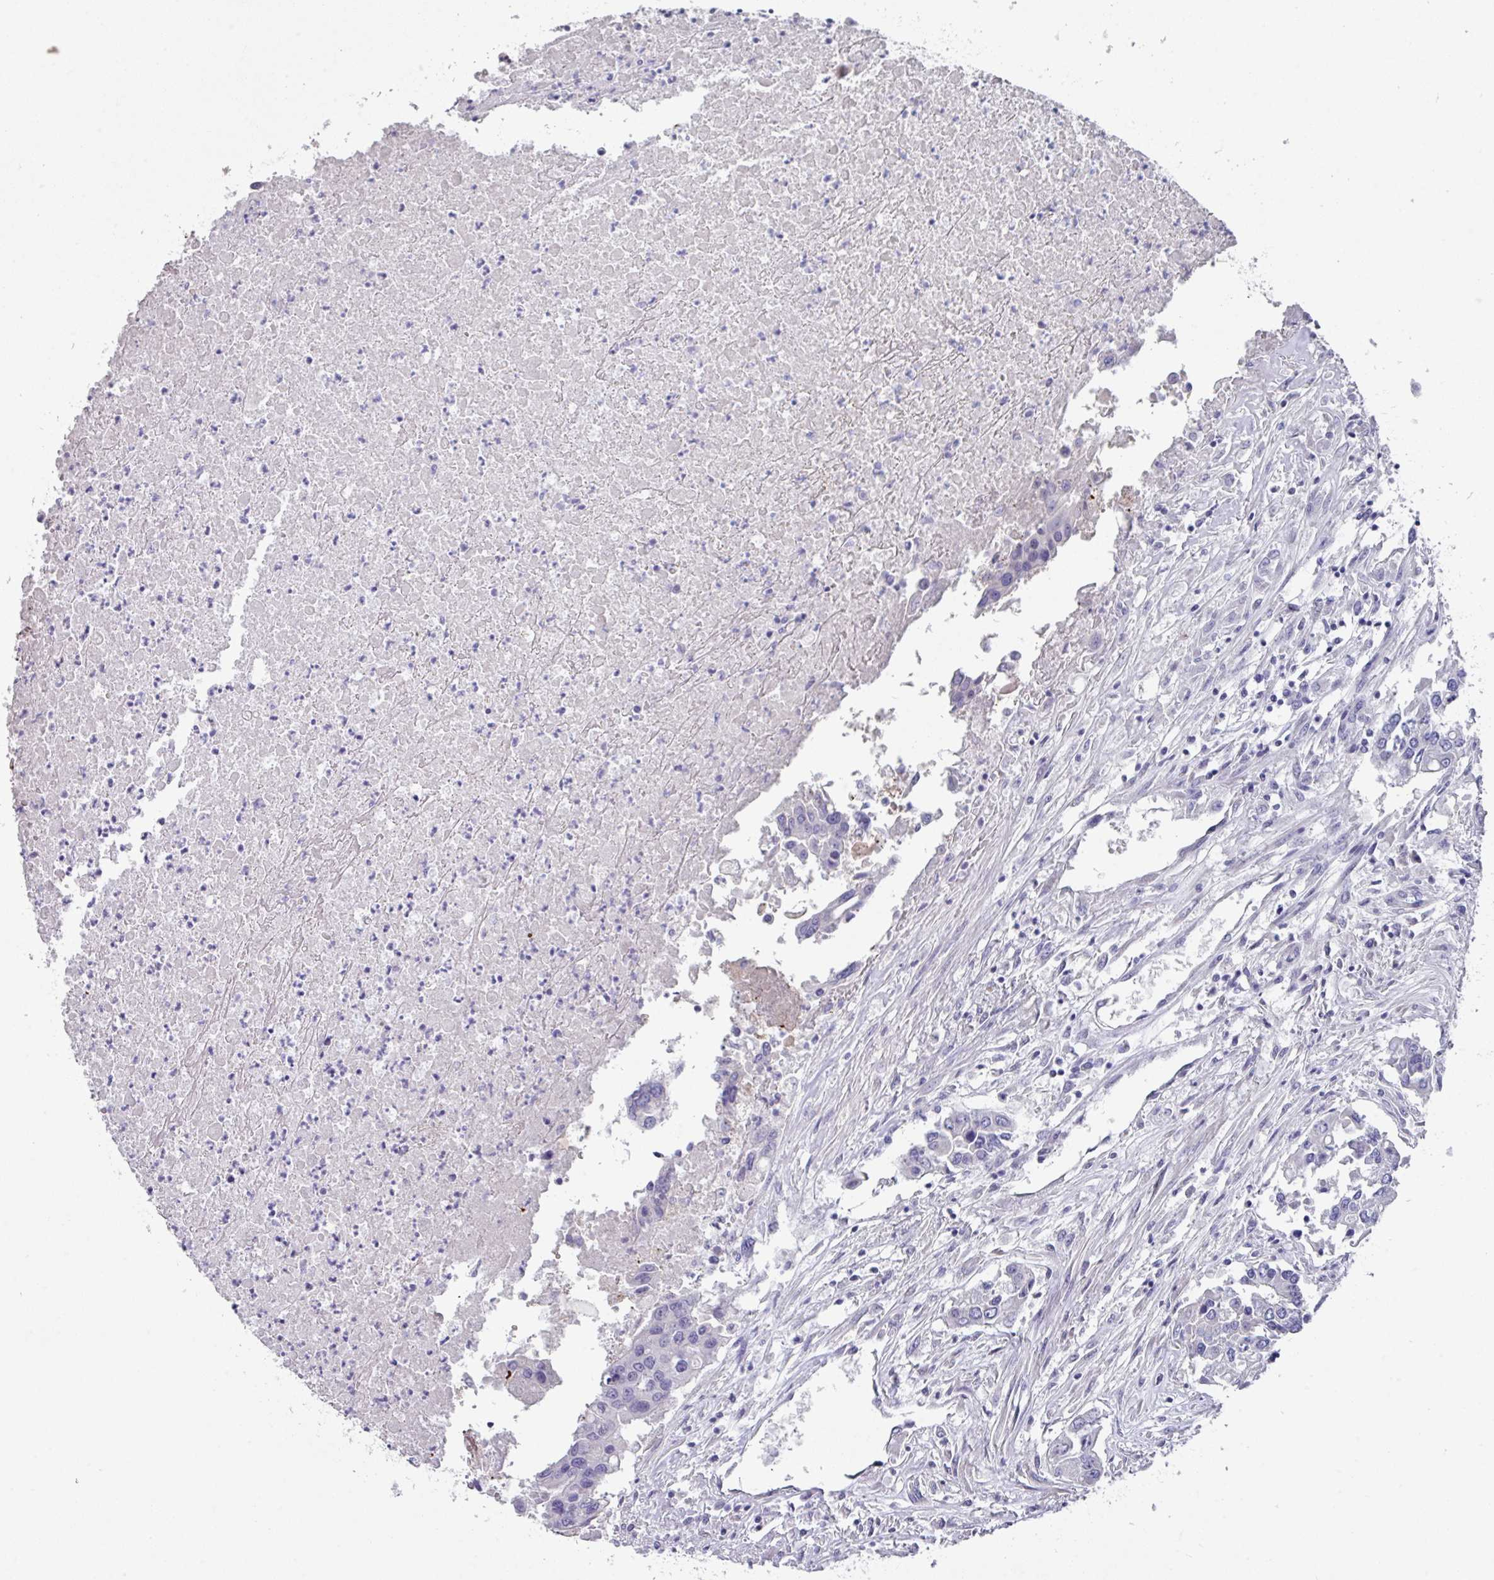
{"staining": {"intensity": "negative", "quantity": "none", "location": "none"}, "tissue": "colorectal cancer", "cell_type": "Tumor cells", "image_type": "cancer", "snomed": [{"axis": "morphology", "description": "Adenocarcinoma, NOS"}, {"axis": "topography", "description": "Colon"}], "caption": "High power microscopy micrograph of an IHC histopathology image of colorectal cancer, revealing no significant positivity in tumor cells. Brightfield microscopy of immunohistochemistry (IHC) stained with DAB (brown) and hematoxylin (blue), captured at high magnification.", "gene": "DEFB115", "patient": {"sex": "male", "age": 77}}